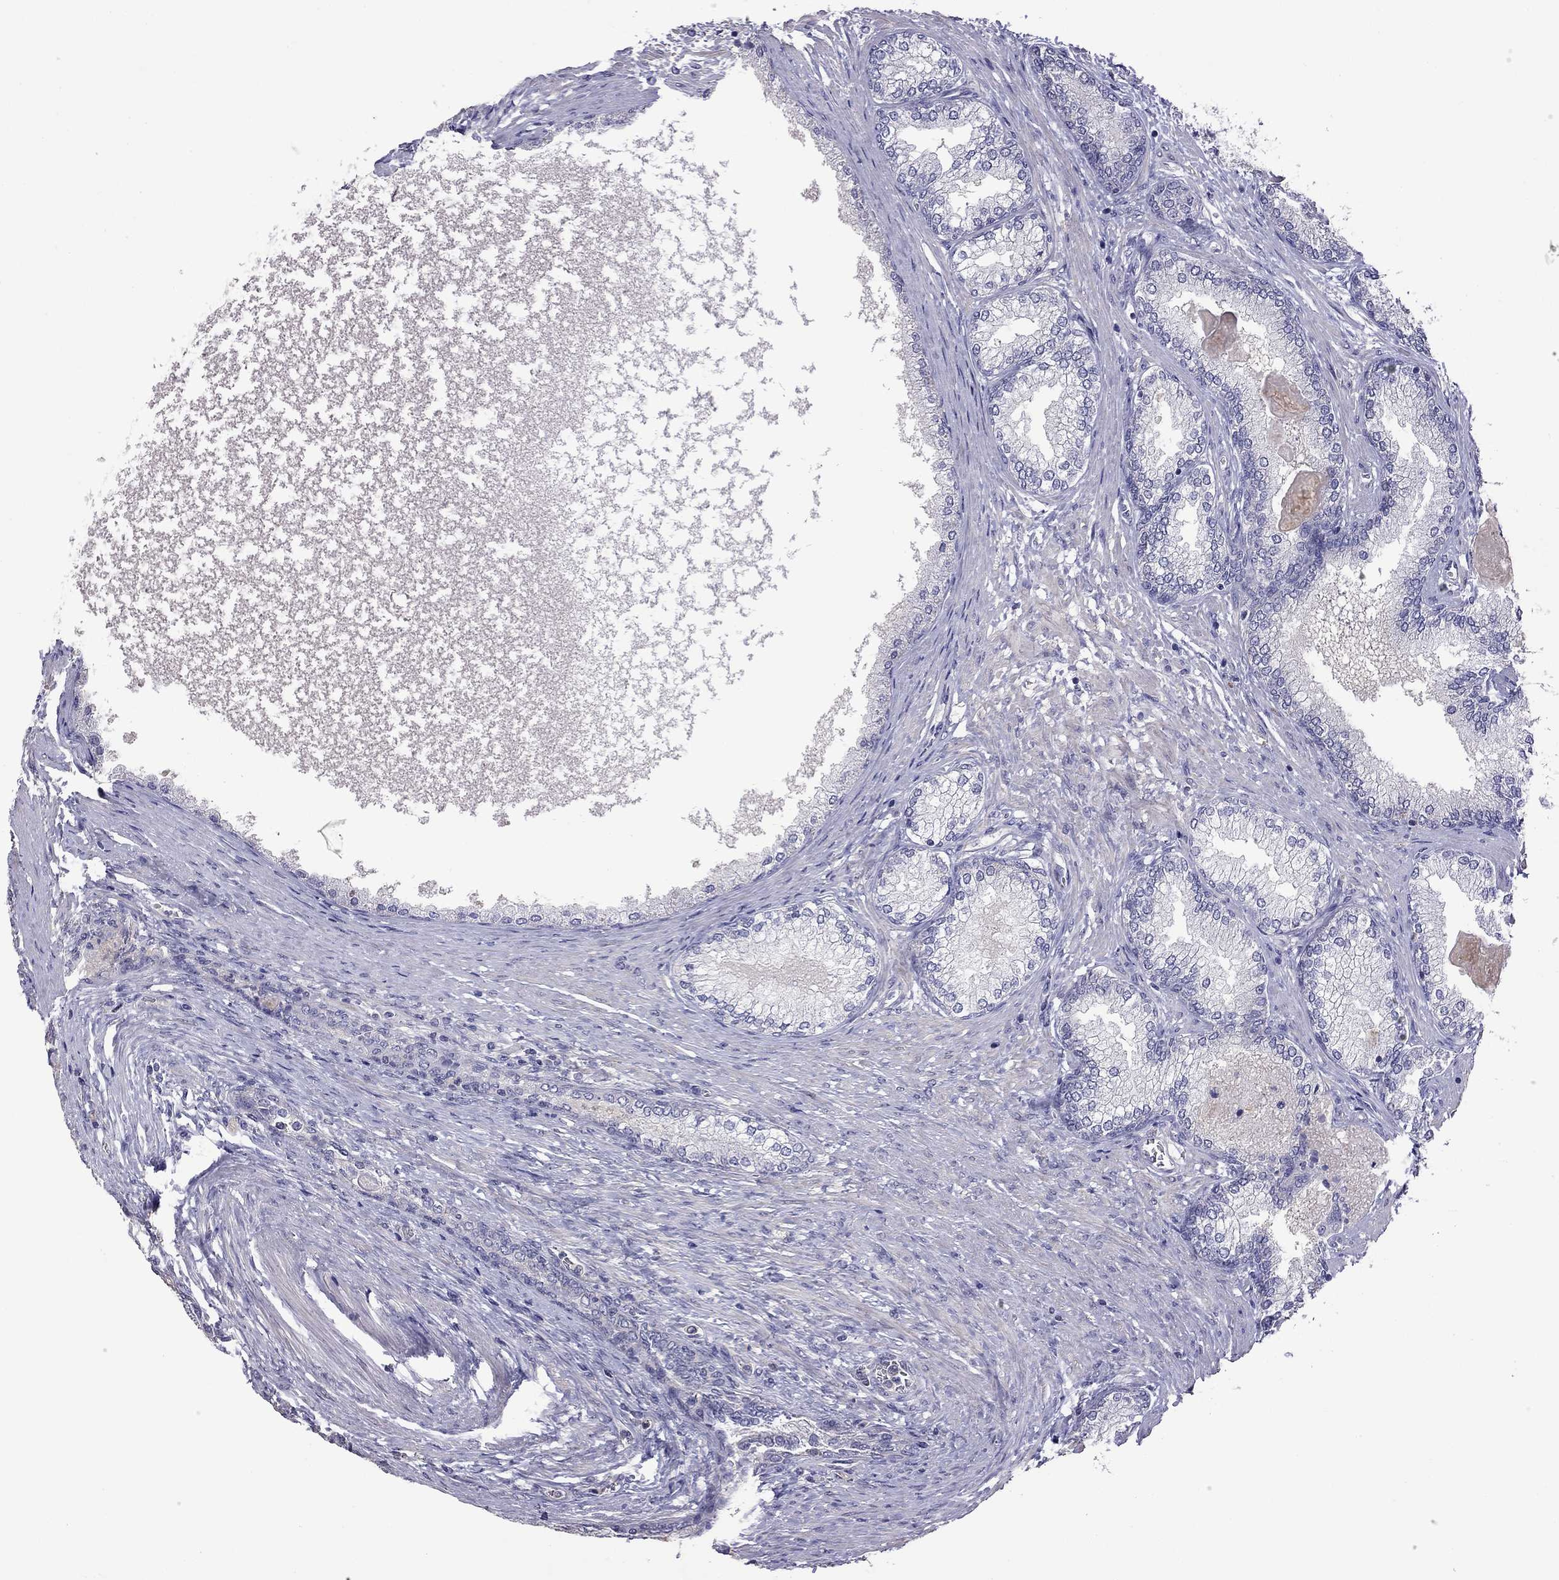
{"staining": {"intensity": "negative", "quantity": "none", "location": "none"}, "tissue": "prostate", "cell_type": "Glandular cells", "image_type": "normal", "snomed": [{"axis": "morphology", "description": "Normal tissue, NOS"}, {"axis": "topography", "description": "Prostate"}], "caption": "Immunohistochemistry (IHC) image of unremarkable prostate: prostate stained with DAB displays no significant protein staining in glandular cells. (DAB immunohistochemistry visualized using brightfield microscopy, high magnification).", "gene": "FEZ1", "patient": {"sex": "male", "age": 72}}